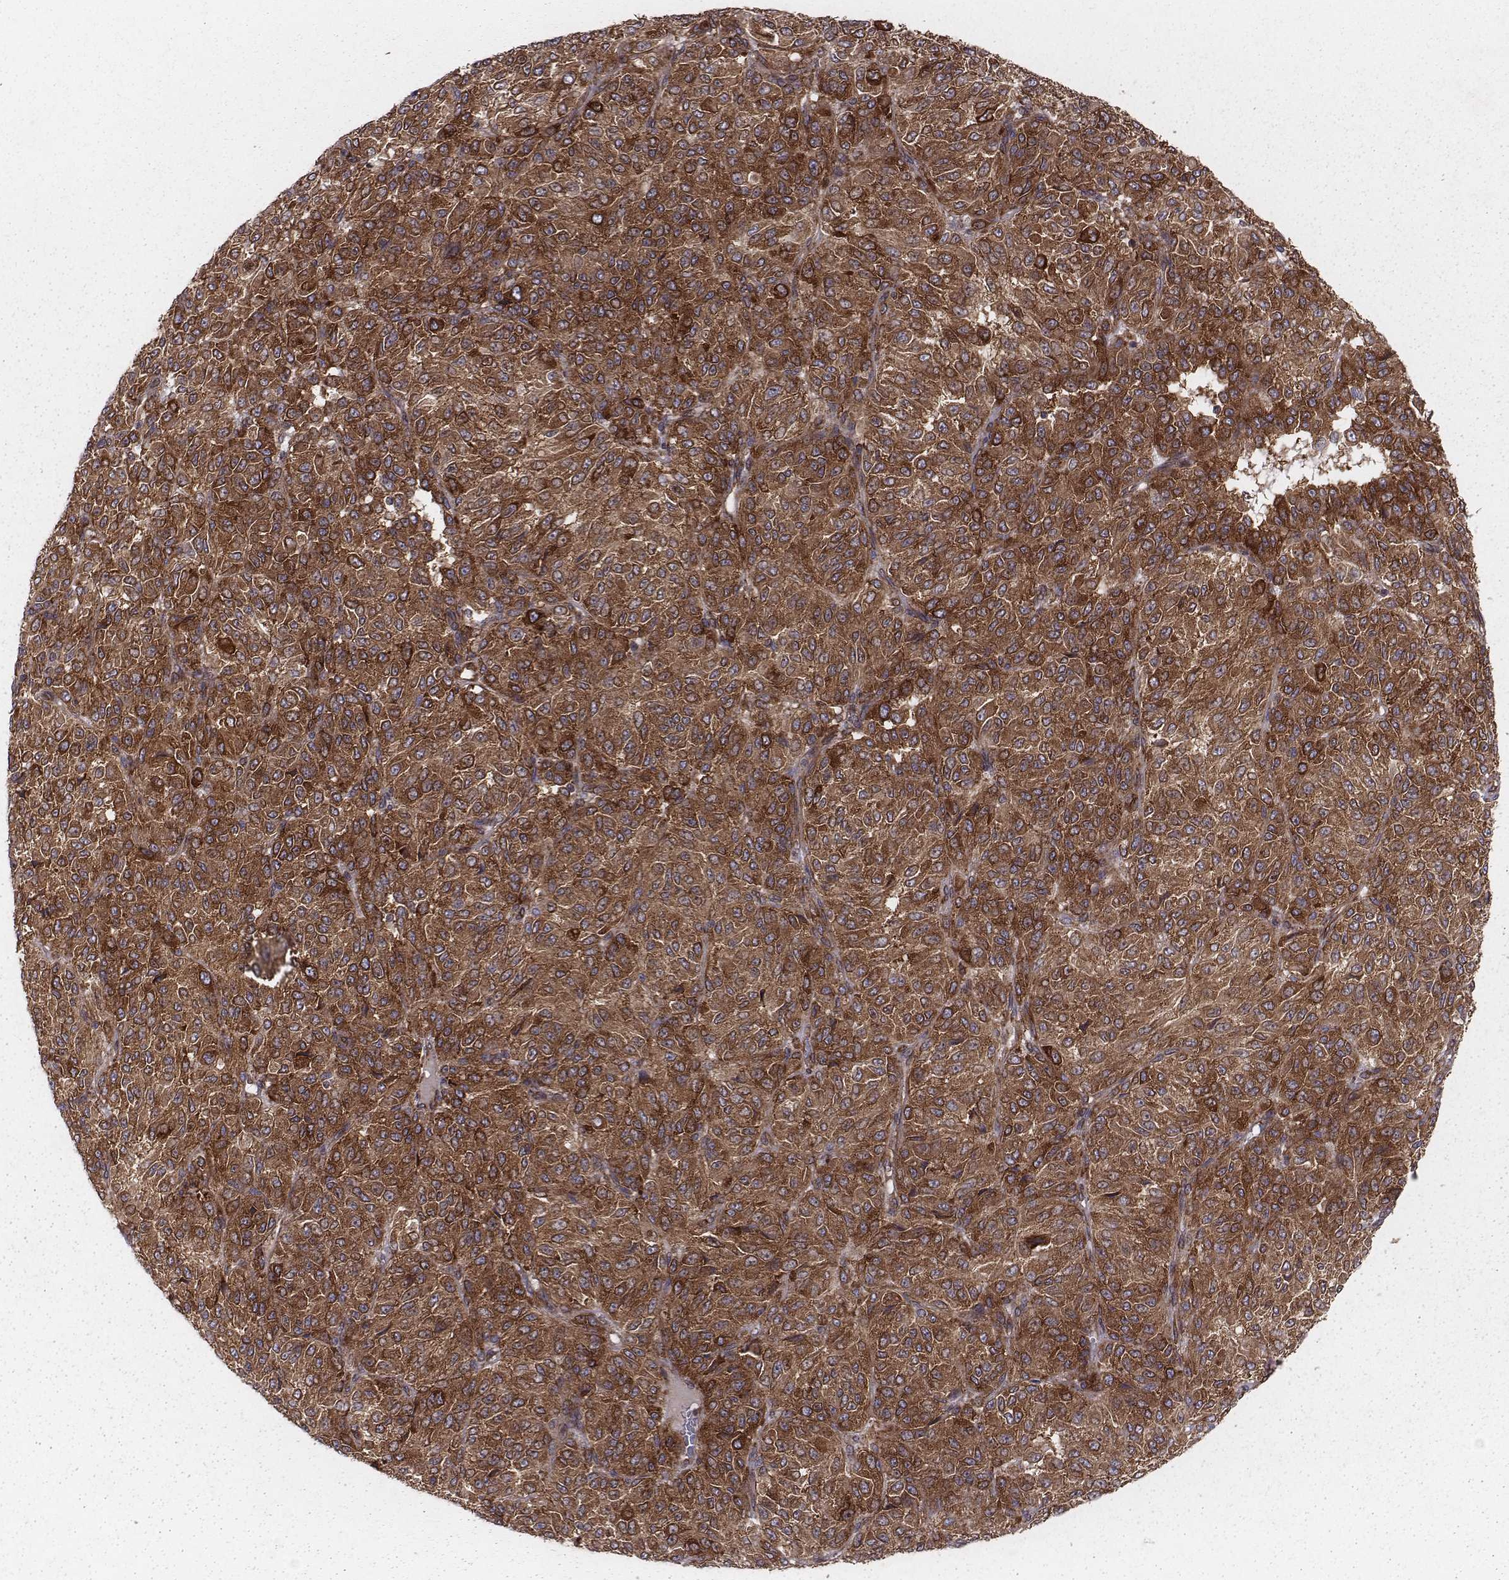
{"staining": {"intensity": "moderate", "quantity": ">75%", "location": "cytoplasmic/membranous"}, "tissue": "melanoma", "cell_type": "Tumor cells", "image_type": "cancer", "snomed": [{"axis": "morphology", "description": "Malignant melanoma, Metastatic site"}, {"axis": "topography", "description": "Brain"}], "caption": "Immunohistochemical staining of malignant melanoma (metastatic site) shows medium levels of moderate cytoplasmic/membranous staining in approximately >75% of tumor cells.", "gene": "TXLNA", "patient": {"sex": "female", "age": 56}}